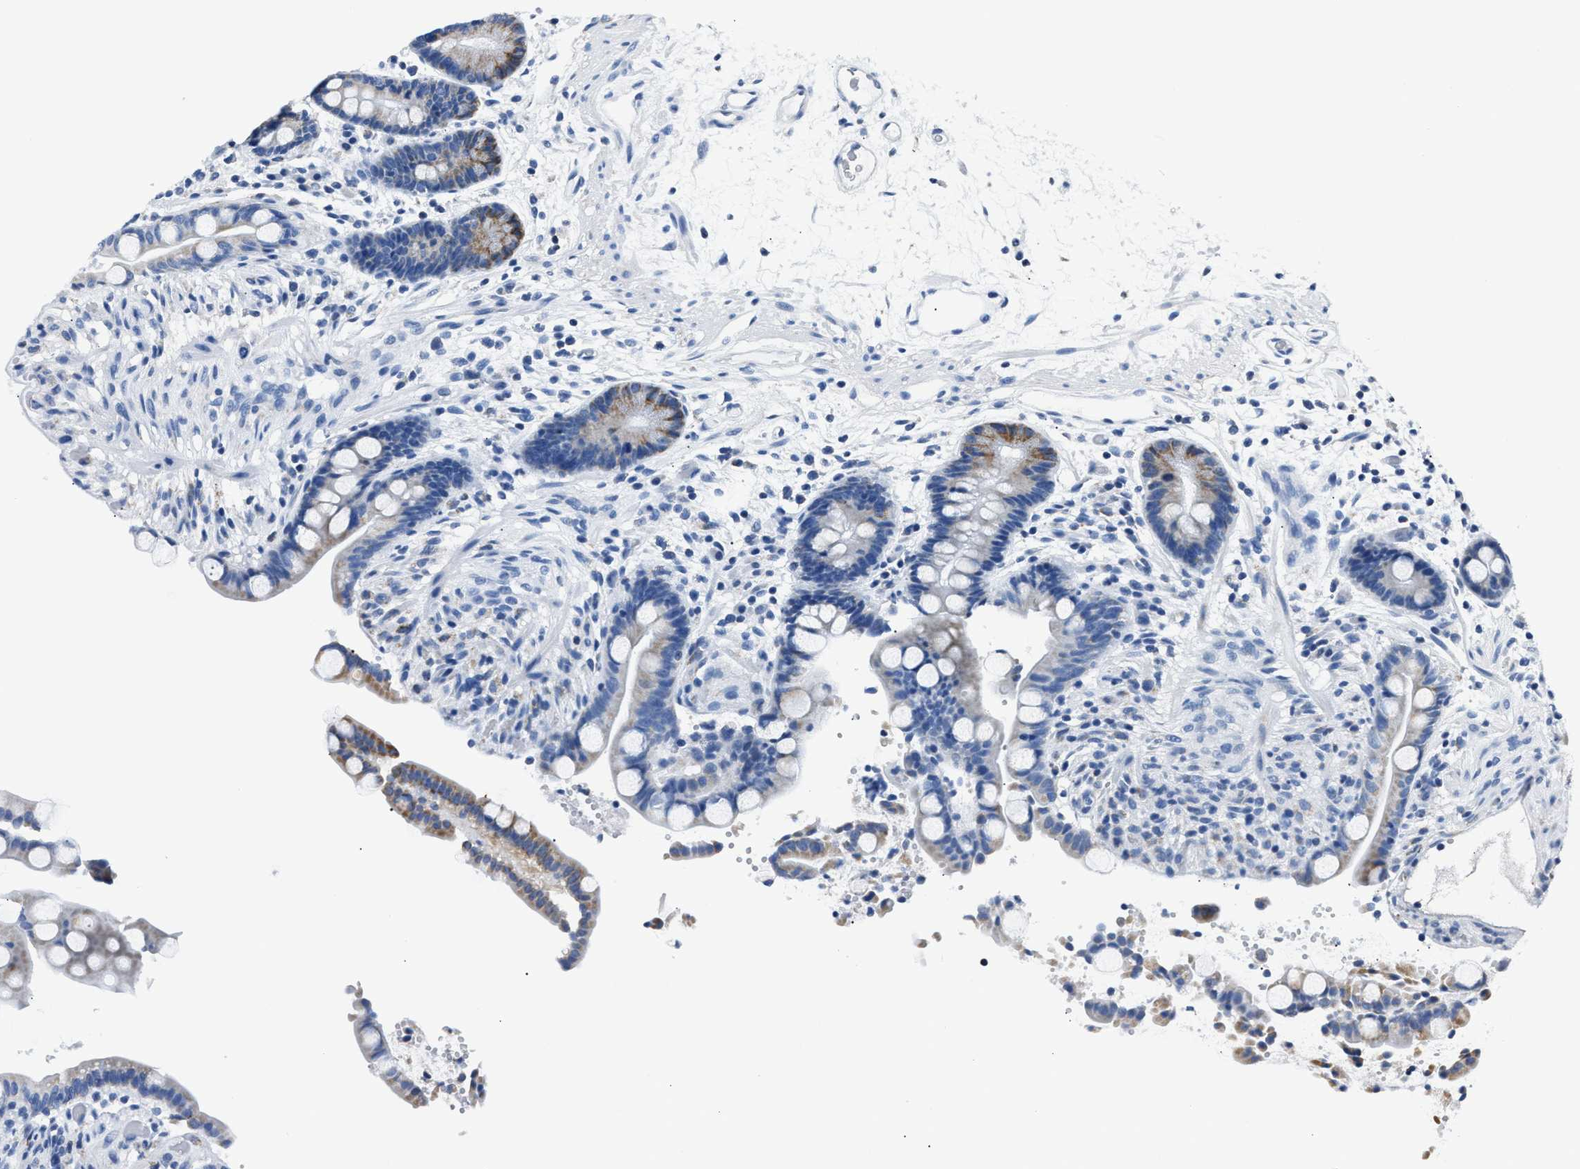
{"staining": {"intensity": "negative", "quantity": "none", "location": "none"}, "tissue": "colon", "cell_type": "Endothelial cells", "image_type": "normal", "snomed": [{"axis": "morphology", "description": "Normal tissue, NOS"}, {"axis": "topography", "description": "Colon"}], "caption": "High power microscopy micrograph of an immunohistochemistry (IHC) photomicrograph of unremarkable colon, revealing no significant positivity in endothelial cells. (DAB (3,3'-diaminobenzidine) immunohistochemistry with hematoxylin counter stain).", "gene": "AMACR", "patient": {"sex": "male", "age": 73}}